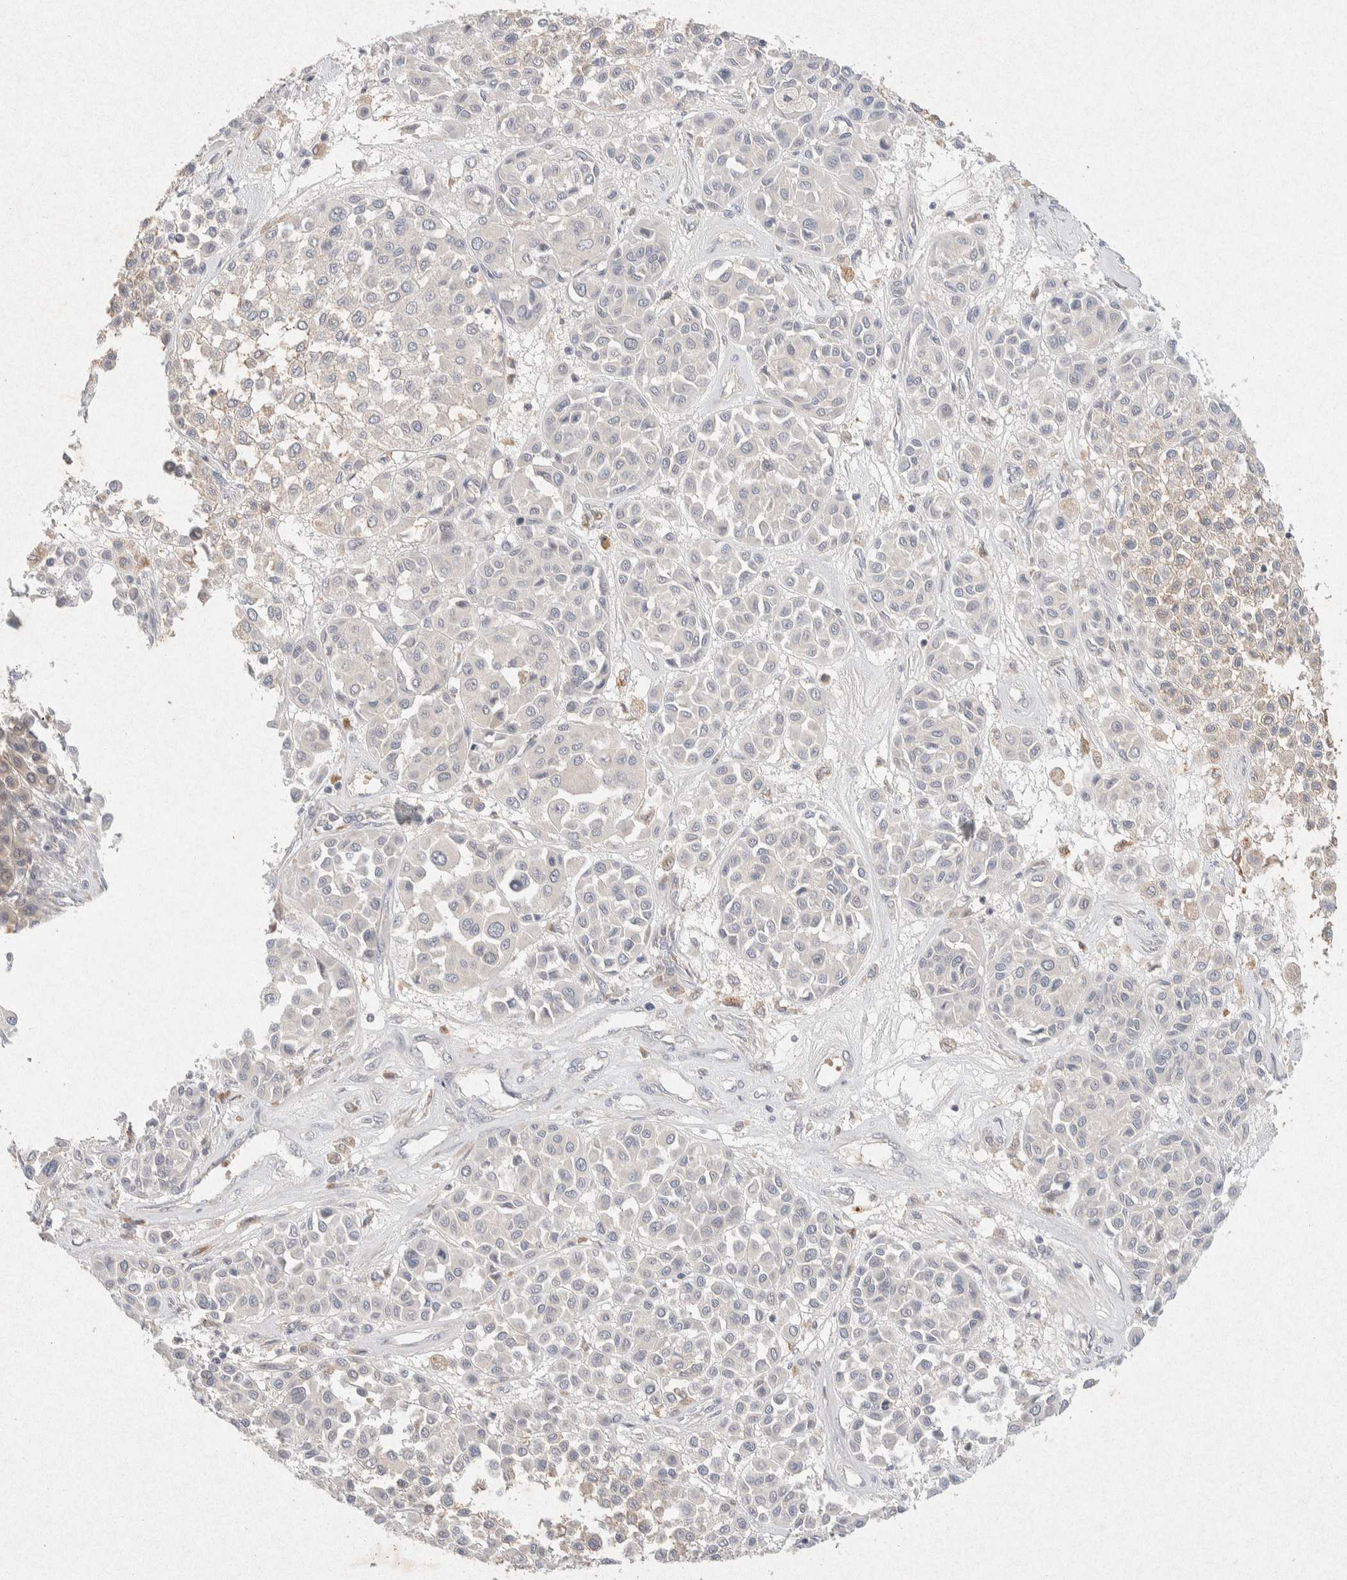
{"staining": {"intensity": "negative", "quantity": "none", "location": "none"}, "tissue": "melanoma", "cell_type": "Tumor cells", "image_type": "cancer", "snomed": [{"axis": "morphology", "description": "Malignant melanoma, Metastatic site"}, {"axis": "topography", "description": "Soft tissue"}], "caption": "Photomicrograph shows no protein expression in tumor cells of malignant melanoma (metastatic site) tissue.", "gene": "GNAI1", "patient": {"sex": "male", "age": 41}}